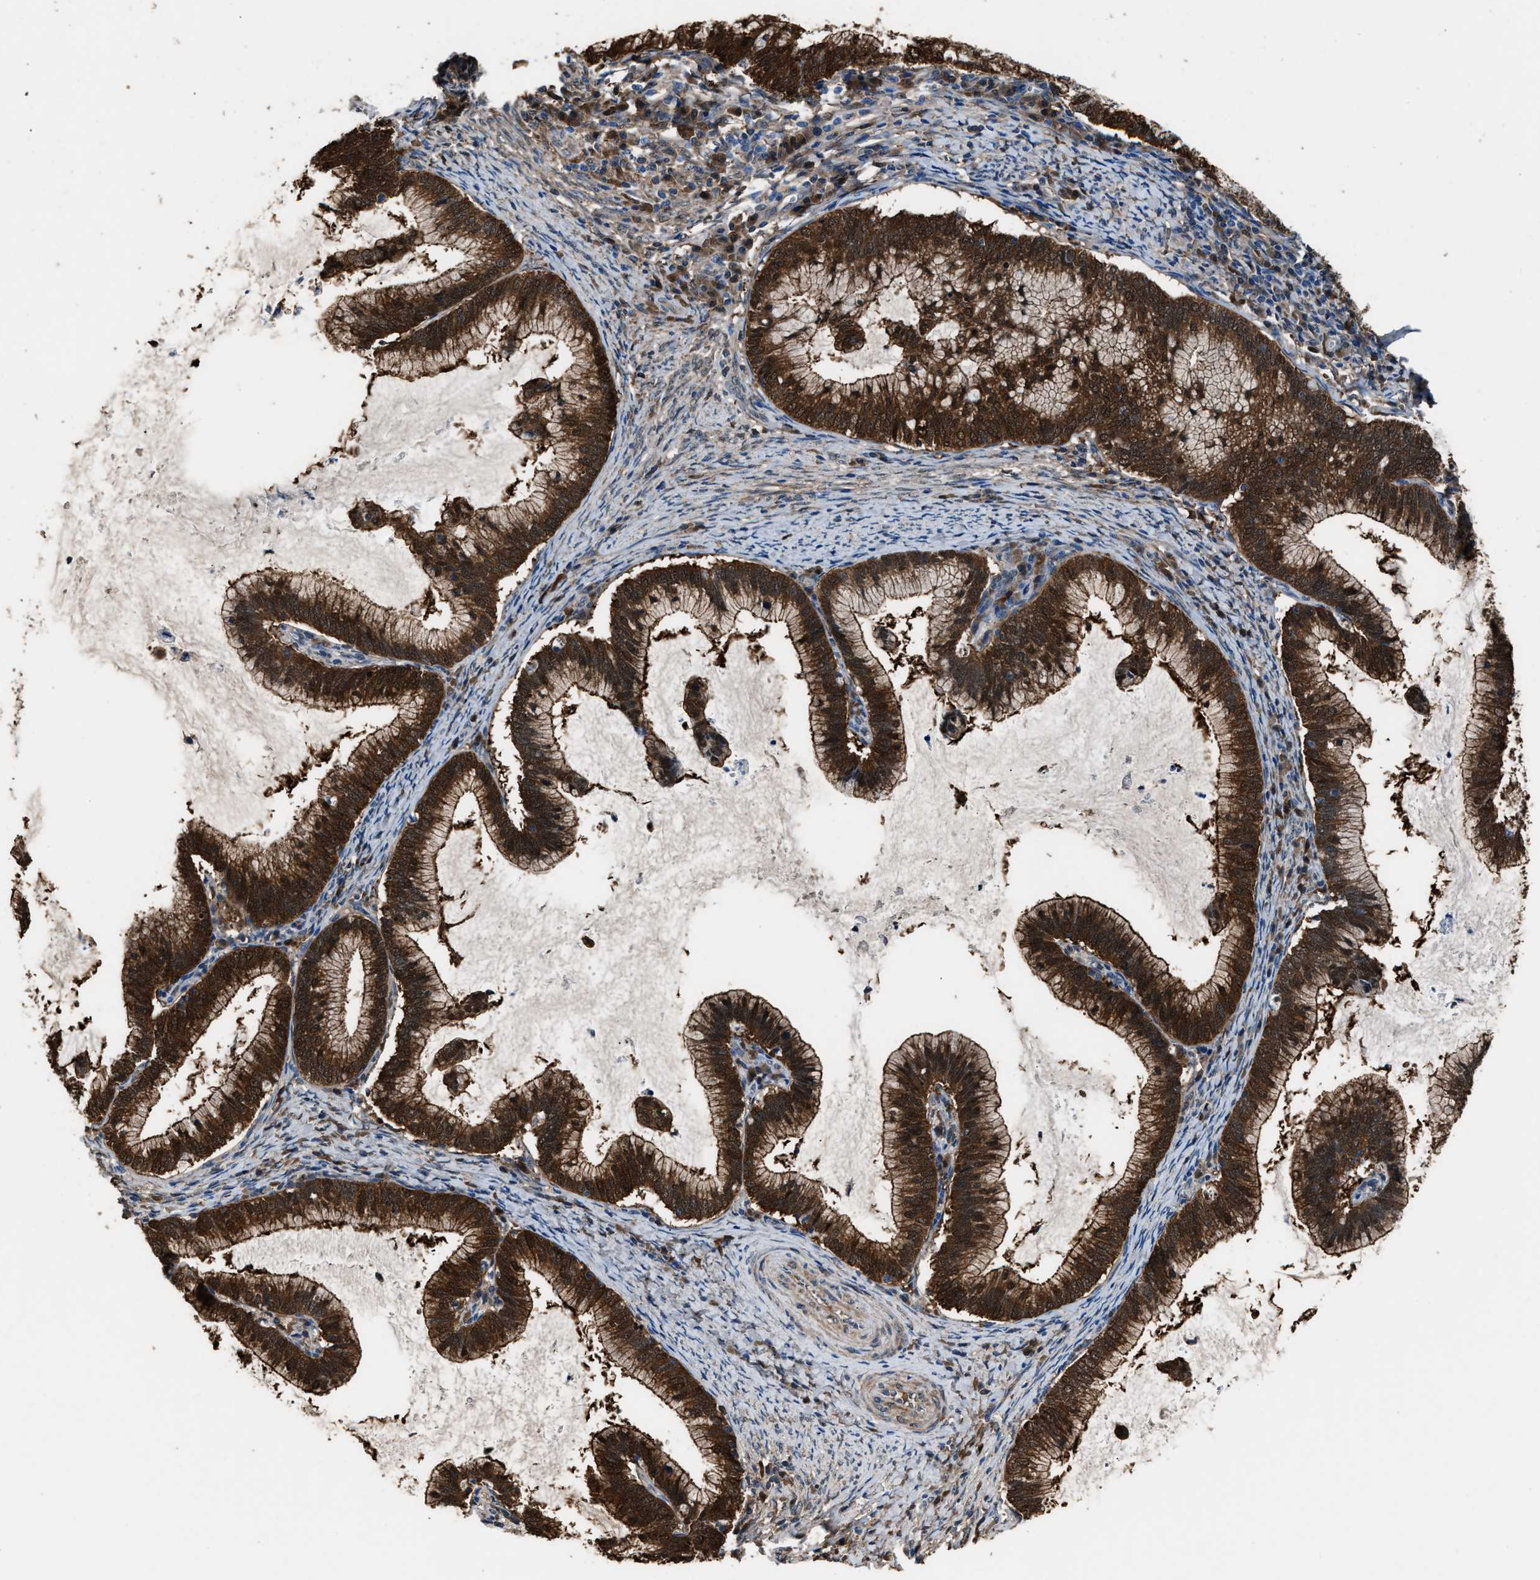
{"staining": {"intensity": "strong", "quantity": ">75%", "location": "cytoplasmic/membranous"}, "tissue": "cervical cancer", "cell_type": "Tumor cells", "image_type": "cancer", "snomed": [{"axis": "morphology", "description": "Adenocarcinoma, NOS"}, {"axis": "topography", "description": "Cervix"}], "caption": "Immunohistochemical staining of cervical cancer displays strong cytoplasmic/membranous protein staining in approximately >75% of tumor cells. The staining is performed using DAB brown chromogen to label protein expression. The nuclei are counter-stained blue using hematoxylin.", "gene": "GSTP1", "patient": {"sex": "female", "age": 36}}